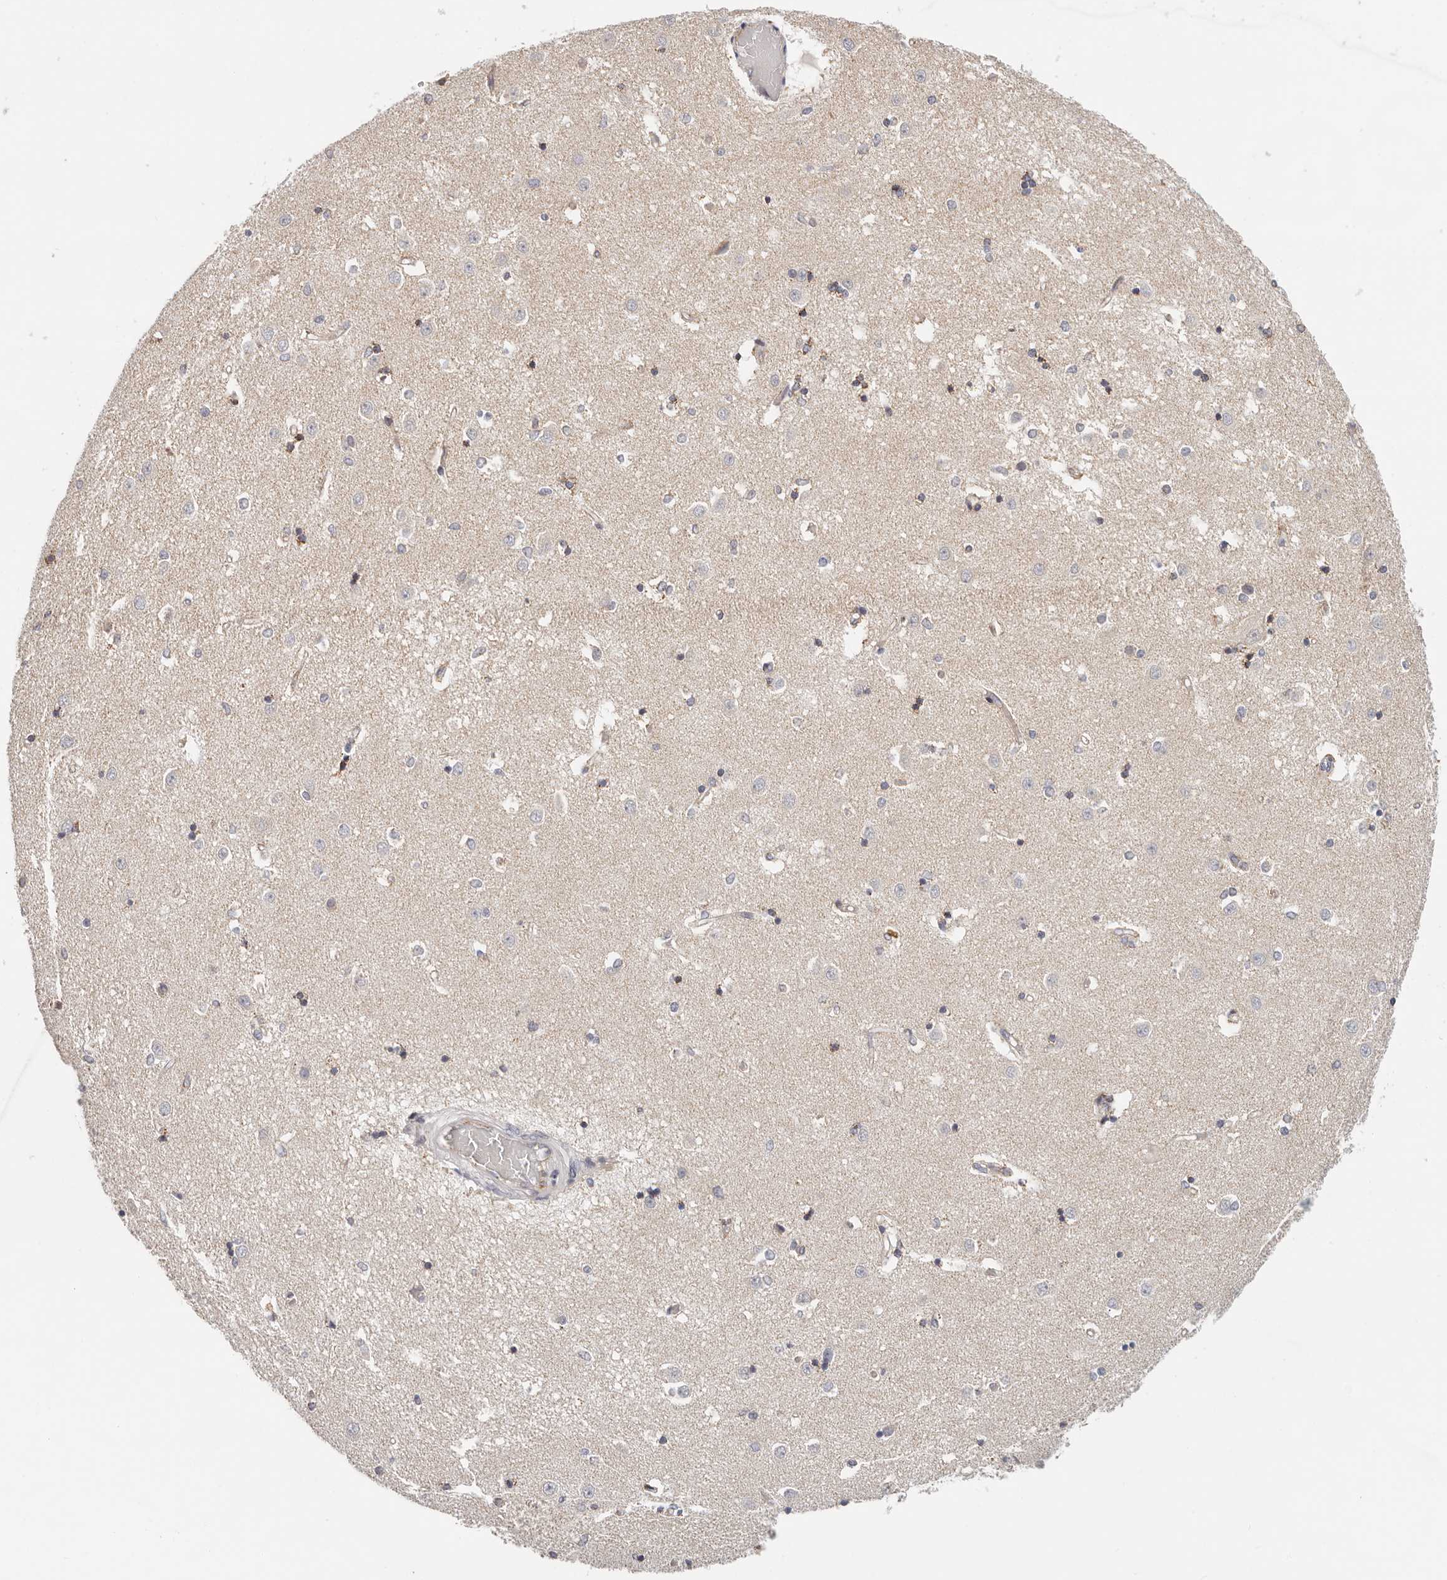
{"staining": {"intensity": "moderate", "quantity": "25%-75%", "location": "cytoplasmic/membranous"}, "tissue": "caudate", "cell_type": "Glial cells", "image_type": "normal", "snomed": [{"axis": "morphology", "description": "Normal tissue, NOS"}, {"axis": "topography", "description": "Lateral ventricle wall"}], "caption": "Caudate stained for a protein demonstrates moderate cytoplasmic/membranous positivity in glial cells. Nuclei are stained in blue.", "gene": "AFDN", "patient": {"sex": "male", "age": 45}}